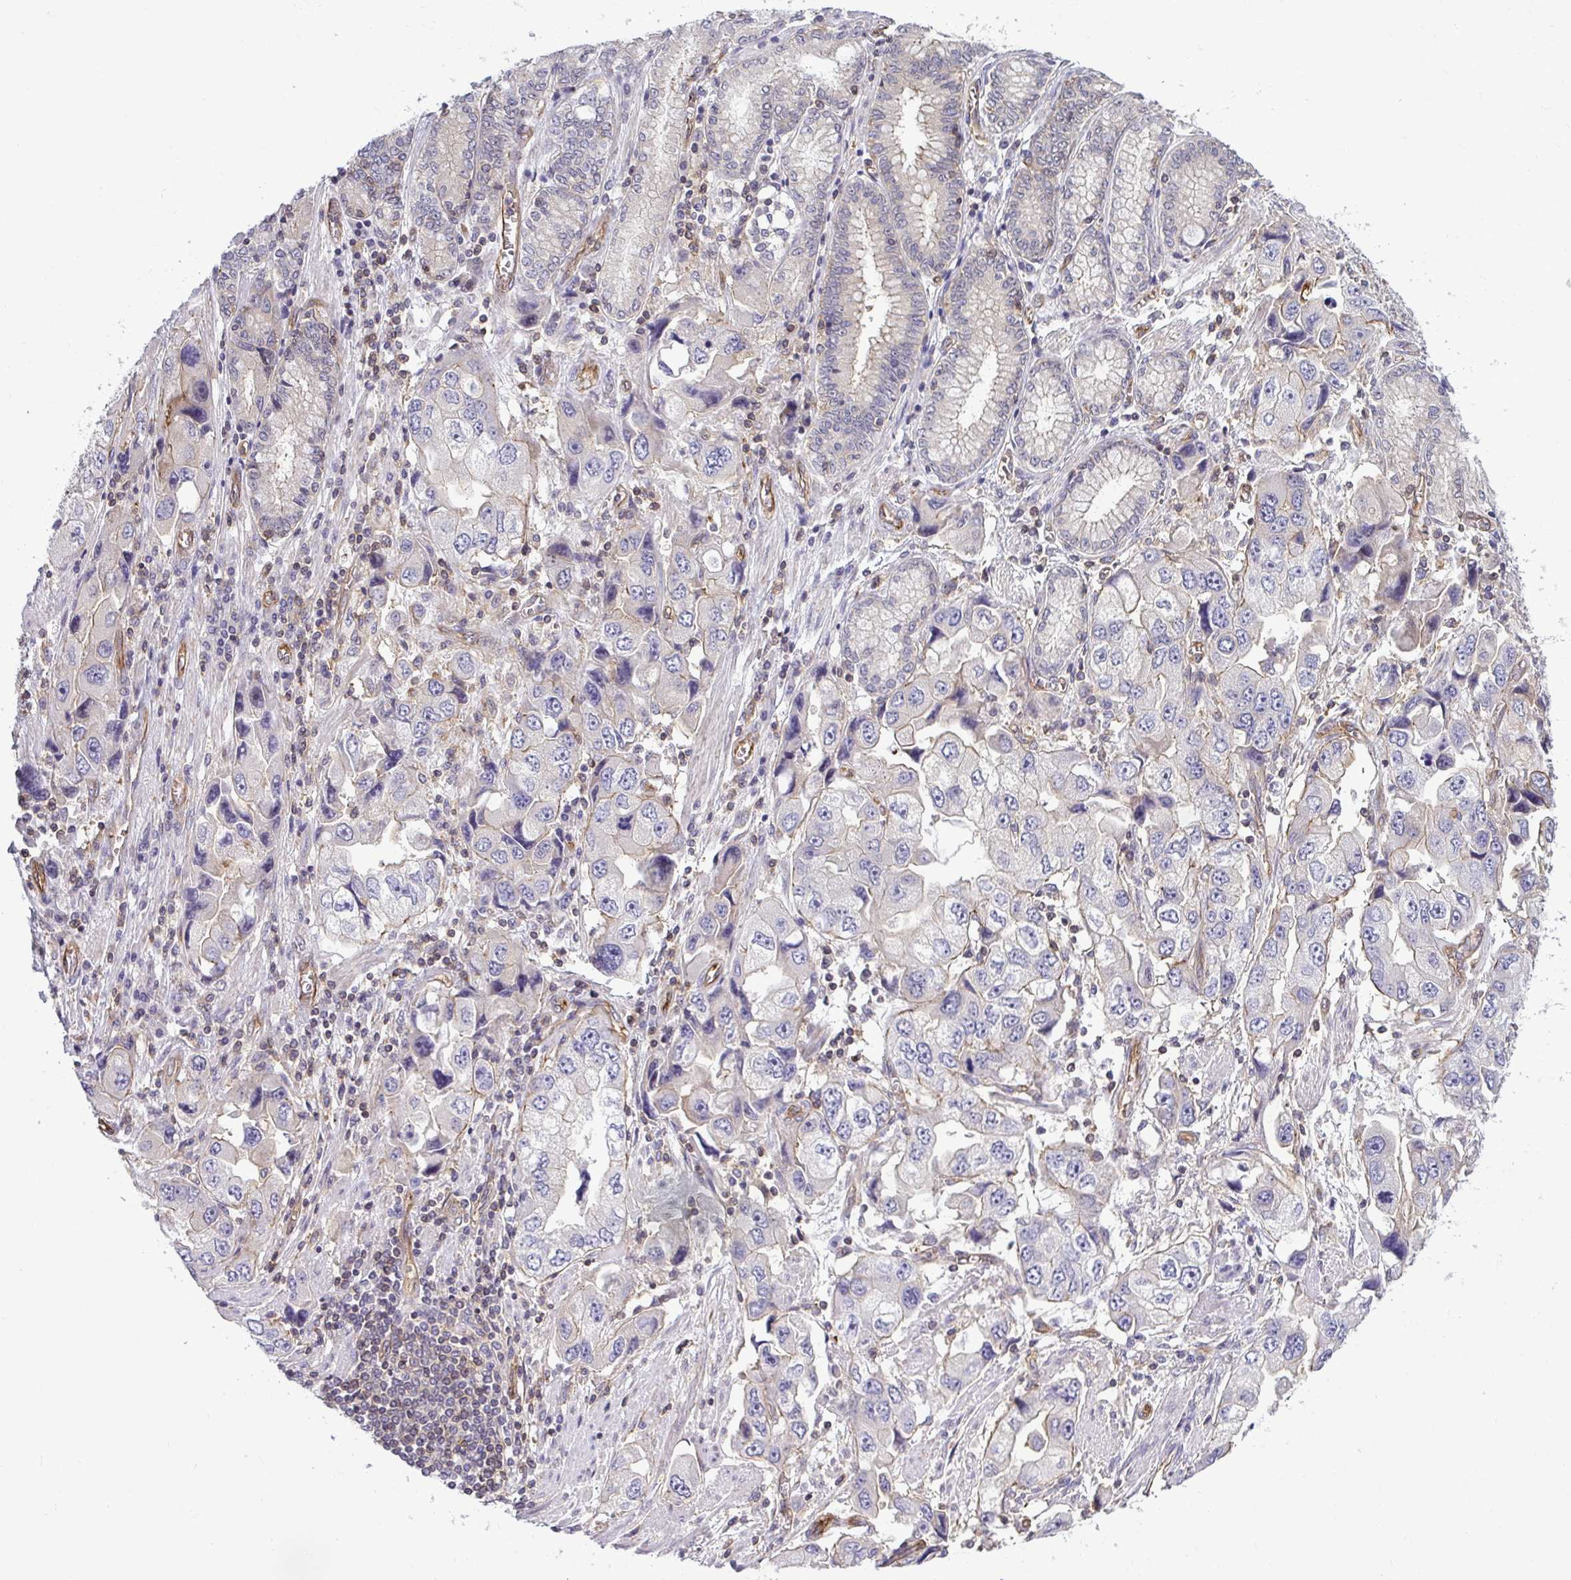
{"staining": {"intensity": "negative", "quantity": "none", "location": "none"}, "tissue": "stomach cancer", "cell_type": "Tumor cells", "image_type": "cancer", "snomed": [{"axis": "morphology", "description": "Adenocarcinoma, NOS"}, {"axis": "topography", "description": "Stomach, lower"}], "caption": "Tumor cells are negative for protein expression in human stomach cancer (adenocarcinoma).", "gene": "FUT10", "patient": {"sex": "female", "age": 93}}